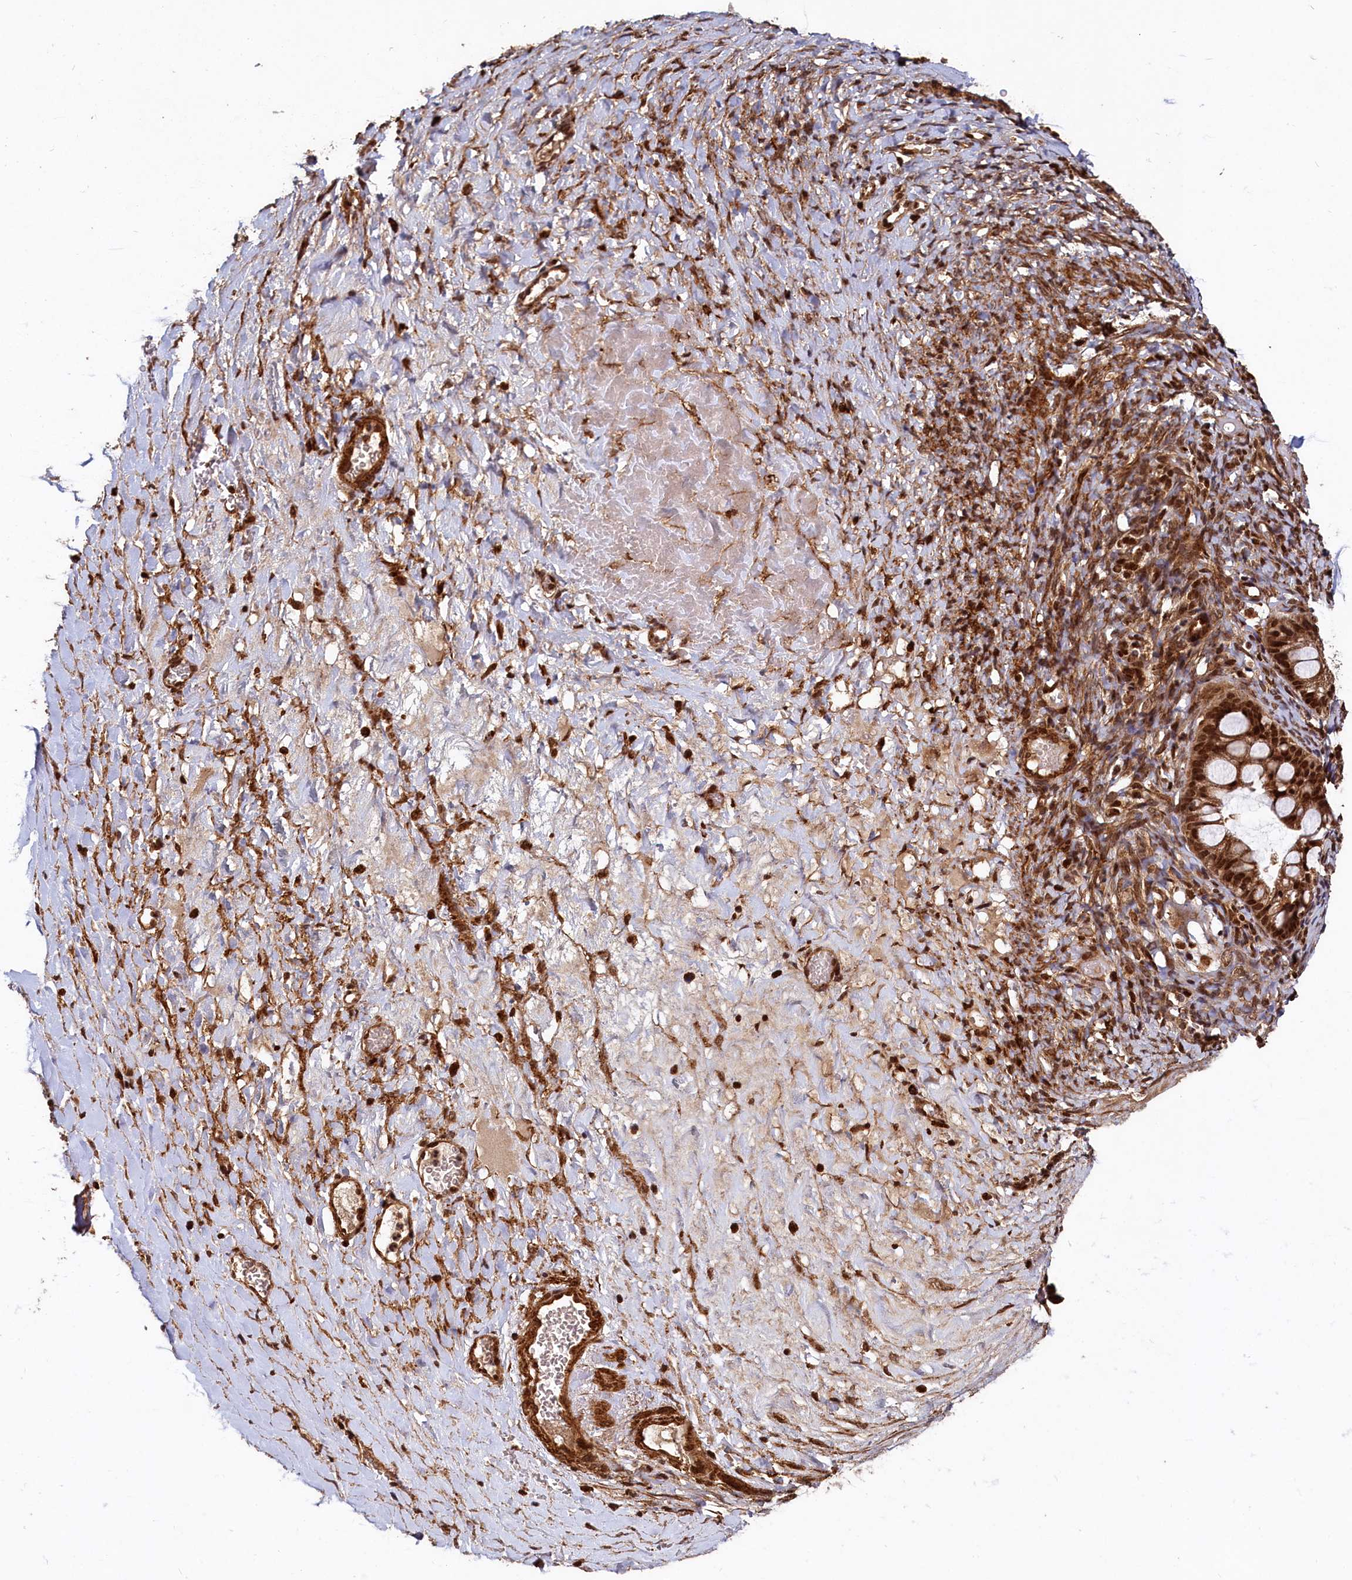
{"staining": {"intensity": "strong", "quantity": ">75%", "location": "cytoplasmic/membranous,nuclear"}, "tissue": "ovarian cancer", "cell_type": "Tumor cells", "image_type": "cancer", "snomed": [{"axis": "morphology", "description": "Cystadenocarcinoma, mucinous, NOS"}, {"axis": "topography", "description": "Ovary"}], "caption": "The histopathology image reveals immunohistochemical staining of ovarian cancer (mucinous cystadenocarcinoma). There is strong cytoplasmic/membranous and nuclear expression is seen in approximately >75% of tumor cells.", "gene": "TRIM23", "patient": {"sex": "female", "age": 73}}